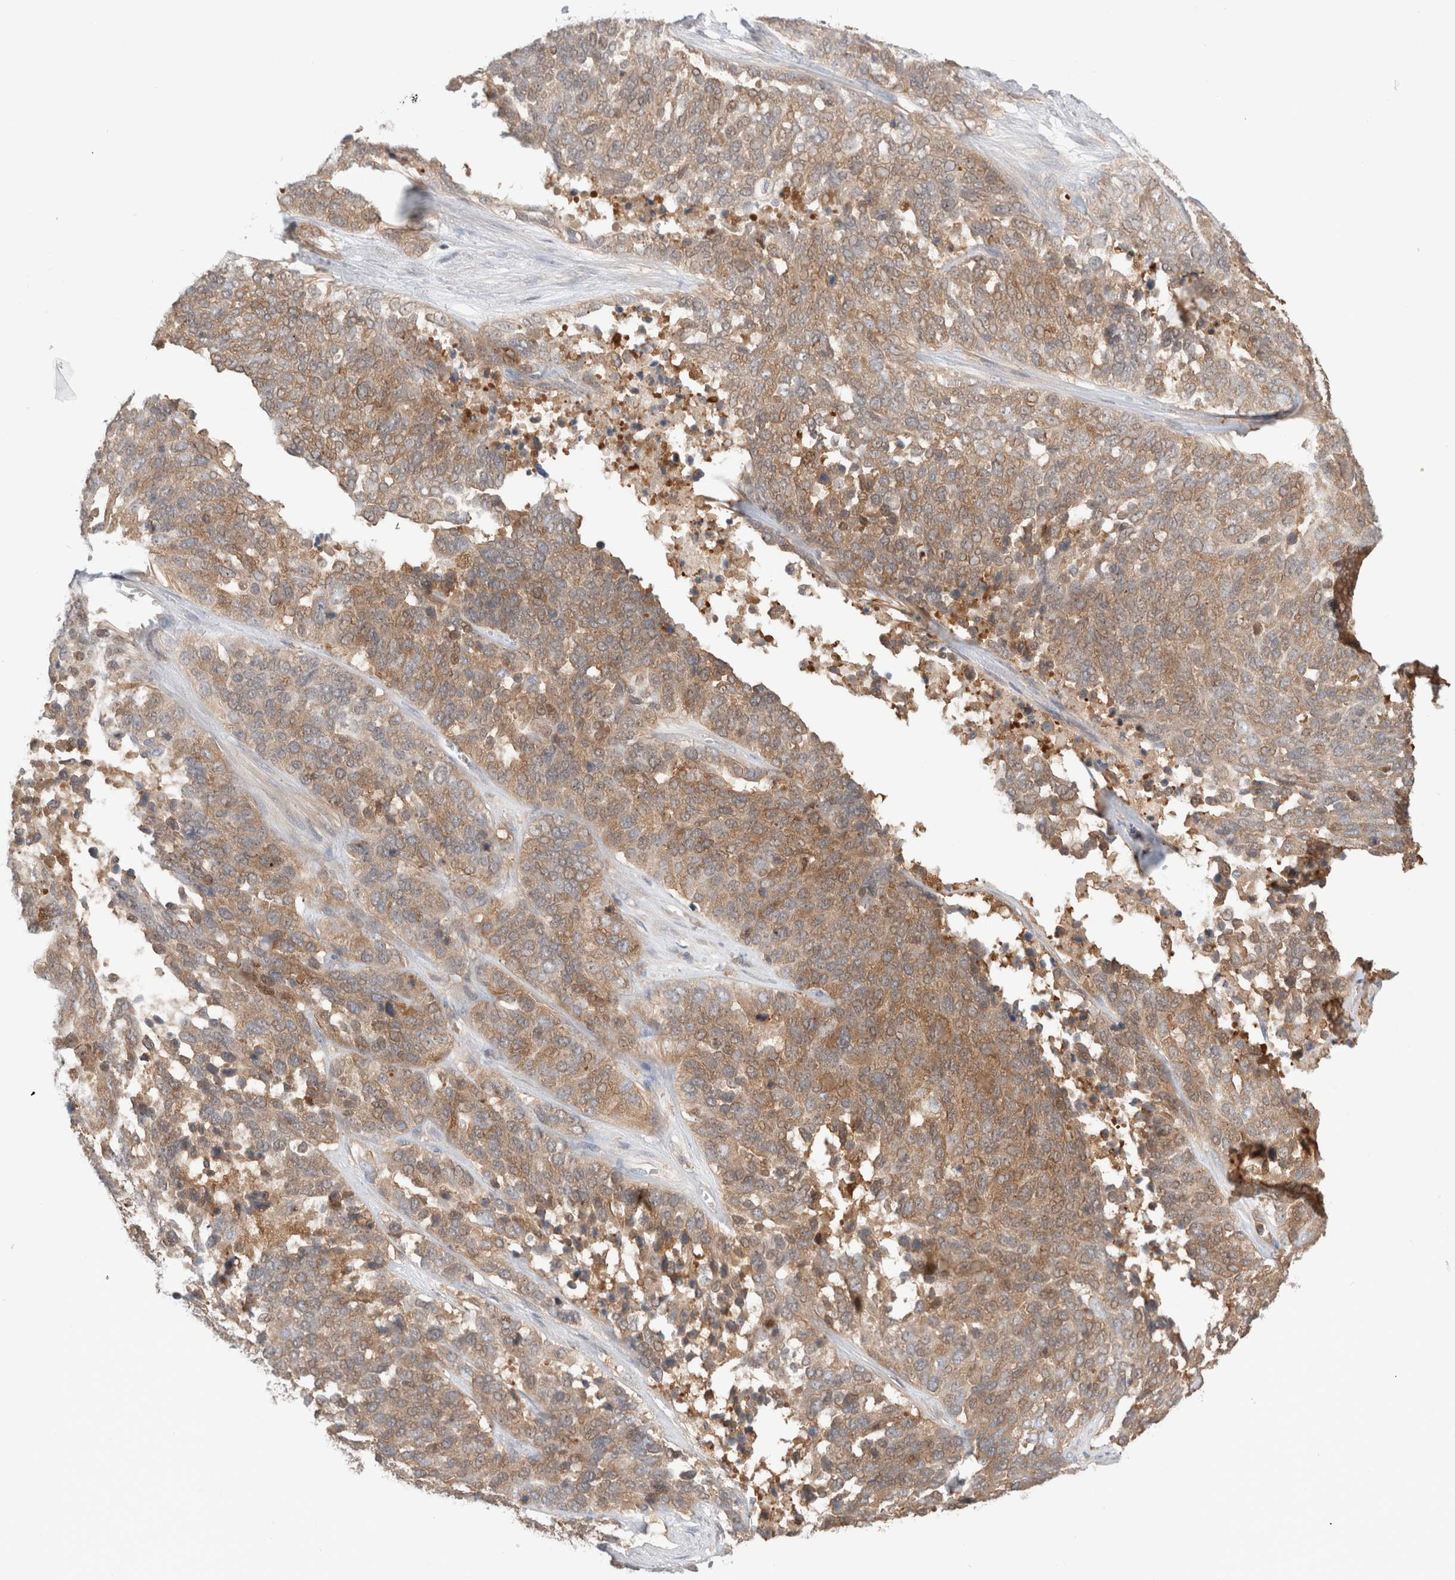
{"staining": {"intensity": "moderate", "quantity": "25%-75%", "location": "cytoplasmic/membranous"}, "tissue": "ovarian cancer", "cell_type": "Tumor cells", "image_type": "cancer", "snomed": [{"axis": "morphology", "description": "Cystadenocarcinoma, serous, NOS"}, {"axis": "topography", "description": "Ovary"}], "caption": "Immunohistochemical staining of human ovarian cancer shows moderate cytoplasmic/membranous protein staining in approximately 25%-75% of tumor cells. (brown staining indicates protein expression, while blue staining denotes nuclei).", "gene": "KLHL14", "patient": {"sex": "female", "age": 44}}